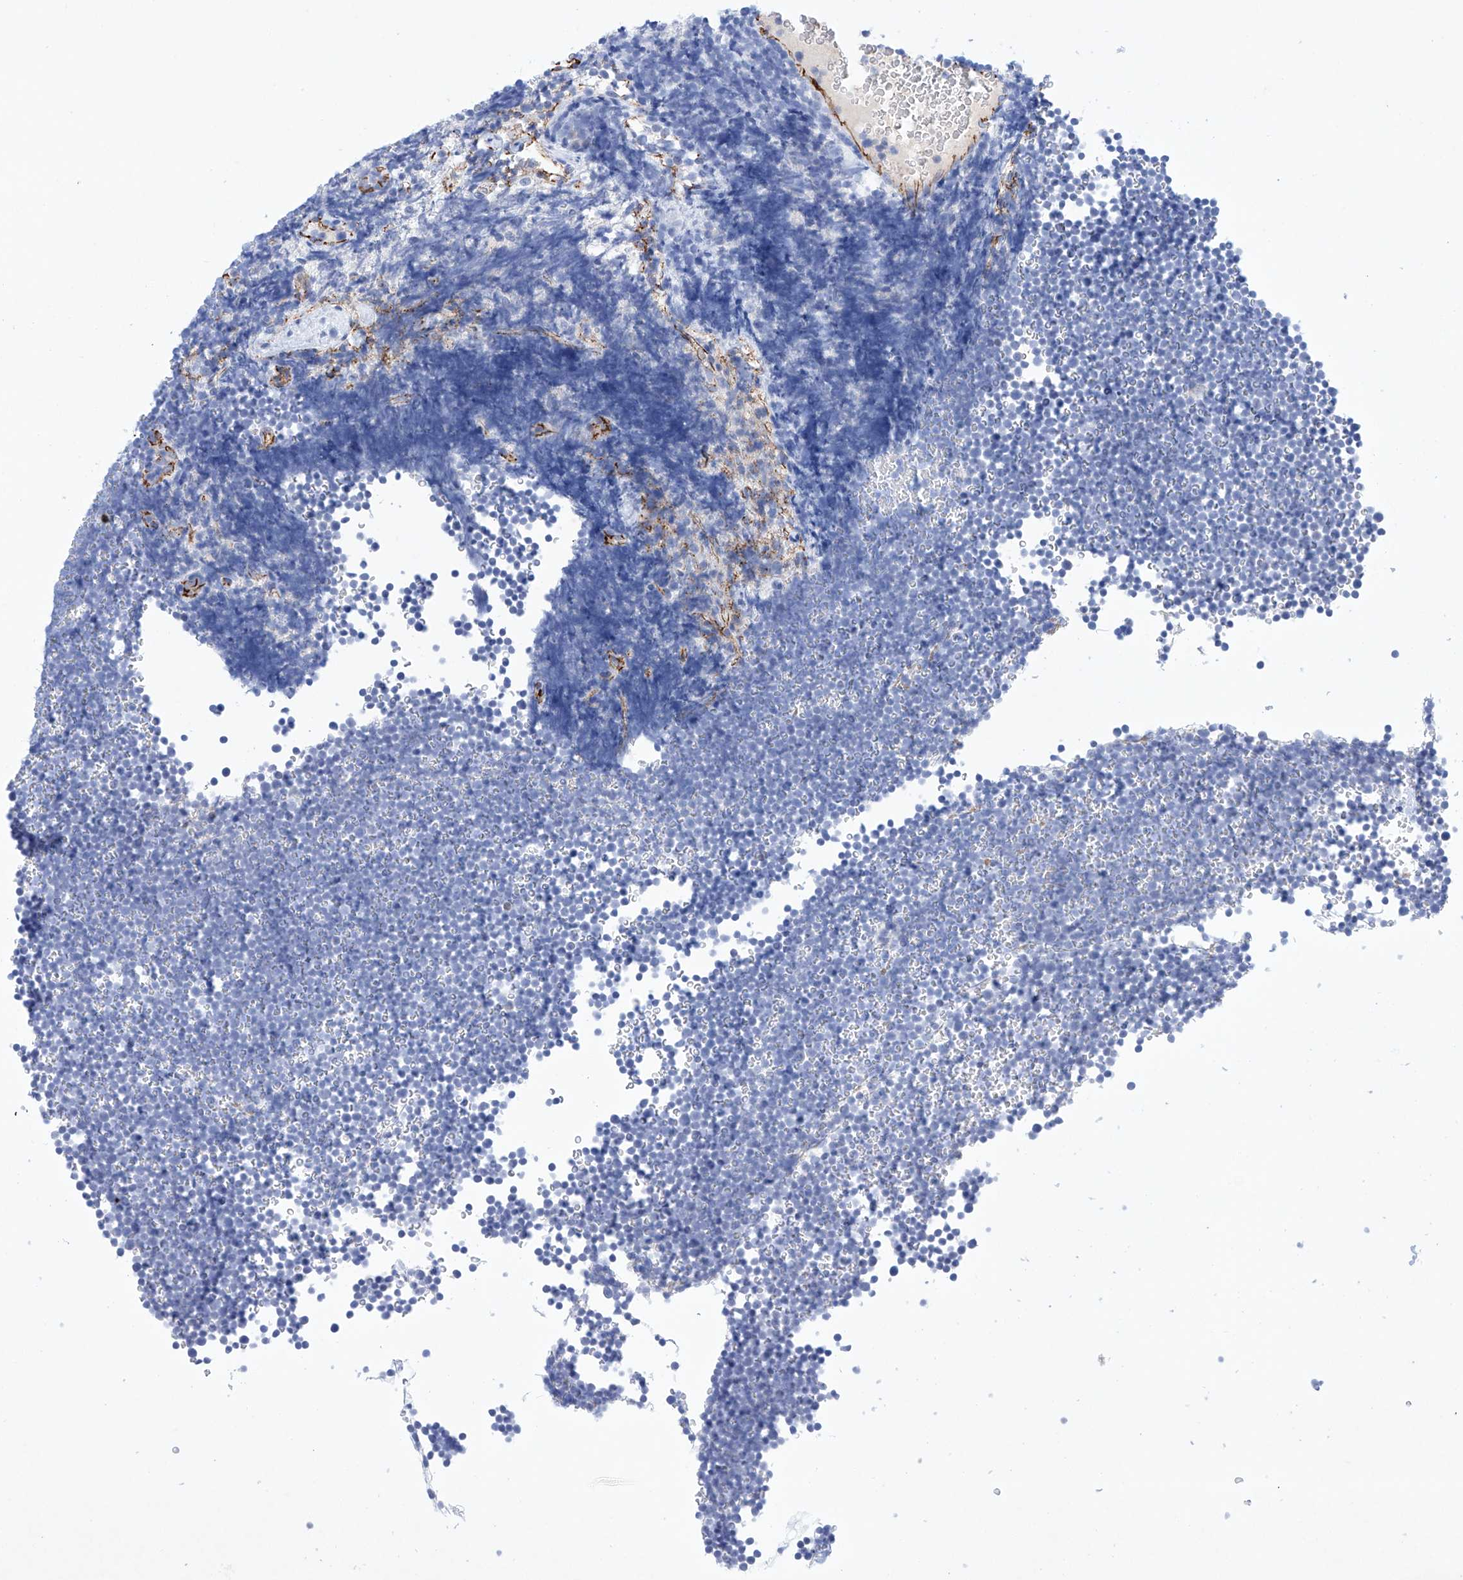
{"staining": {"intensity": "negative", "quantity": "none", "location": "none"}, "tissue": "lymphoma", "cell_type": "Tumor cells", "image_type": "cancer", "snomed": [{"axis": "morphology", "description": "Malignant lymphoma, non-Hodgkin's type, High grade"}, {"axis": "topography", "description": "Lymph node"}], "caption": "High power microscopy image of an immunohistochemistry micrograph of lymphoma, revealing no significant positivity in tumor cells. Brightfield microscopy of immunohistochemistry (IHC) stained with DAB (3,3'-diaminobenzidine) (brown) and hematoxylin (blue), captured at high magnification.", "gene": "ETV7", "patient": {"sex": "male", "age": 13}}